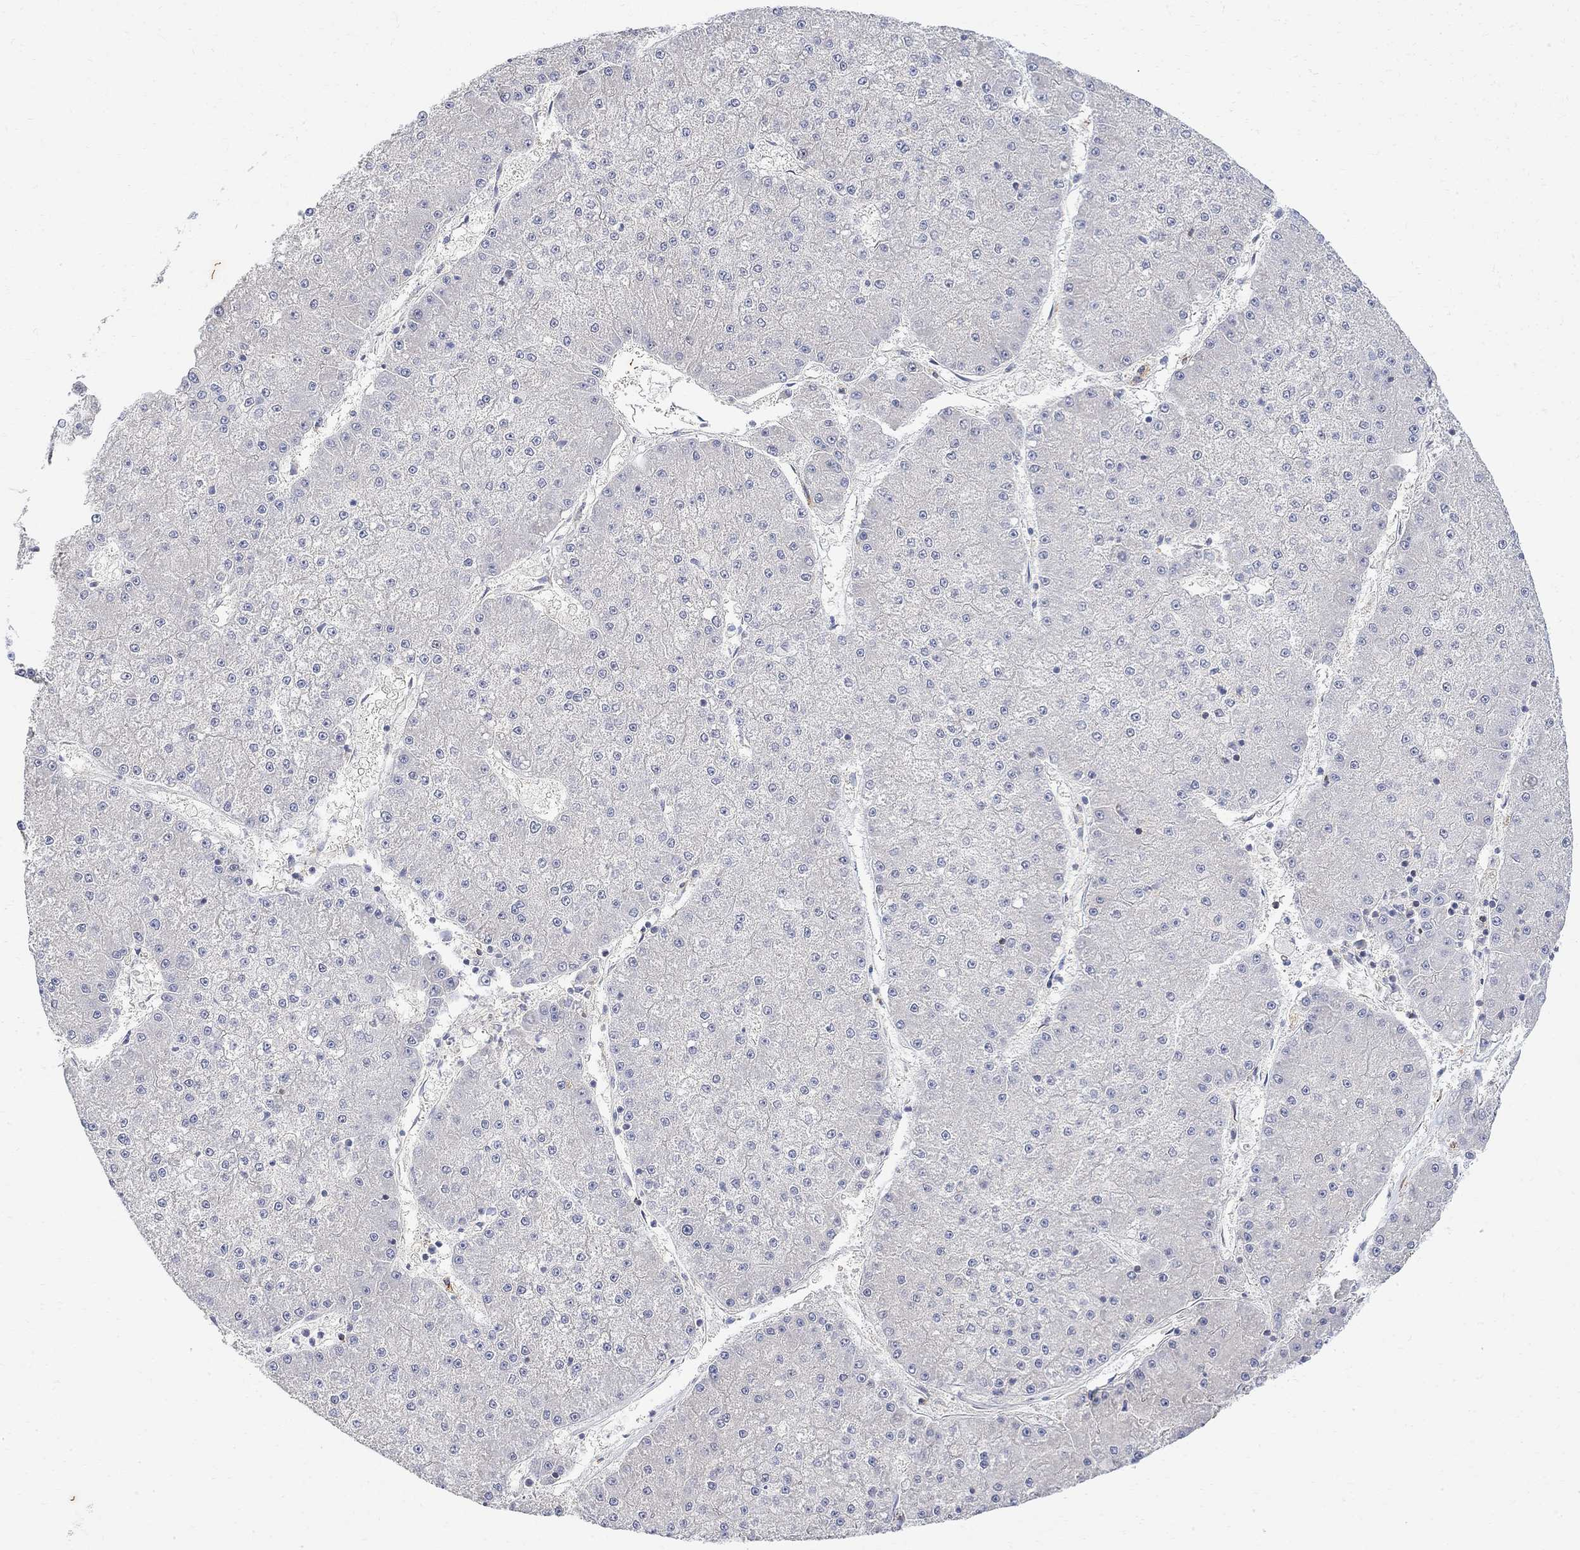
{"staining": {"intensity": "negative", "quantity": "none", "location": "none"}, "tissue": "liver cancer", "cell_type": "Tumor cells", "image_type": "cancer", "snomed": [{"axis": "morphology", "description": "Carcinoma, Hepatocellular, NOS"}, {"axis": "topography", "description": "Liver"}], "caption": "There is no significant staining in tumor cells of liver cancer.", "gene": "FNDC5", "patient": {"sex": "male", "age": 73}}